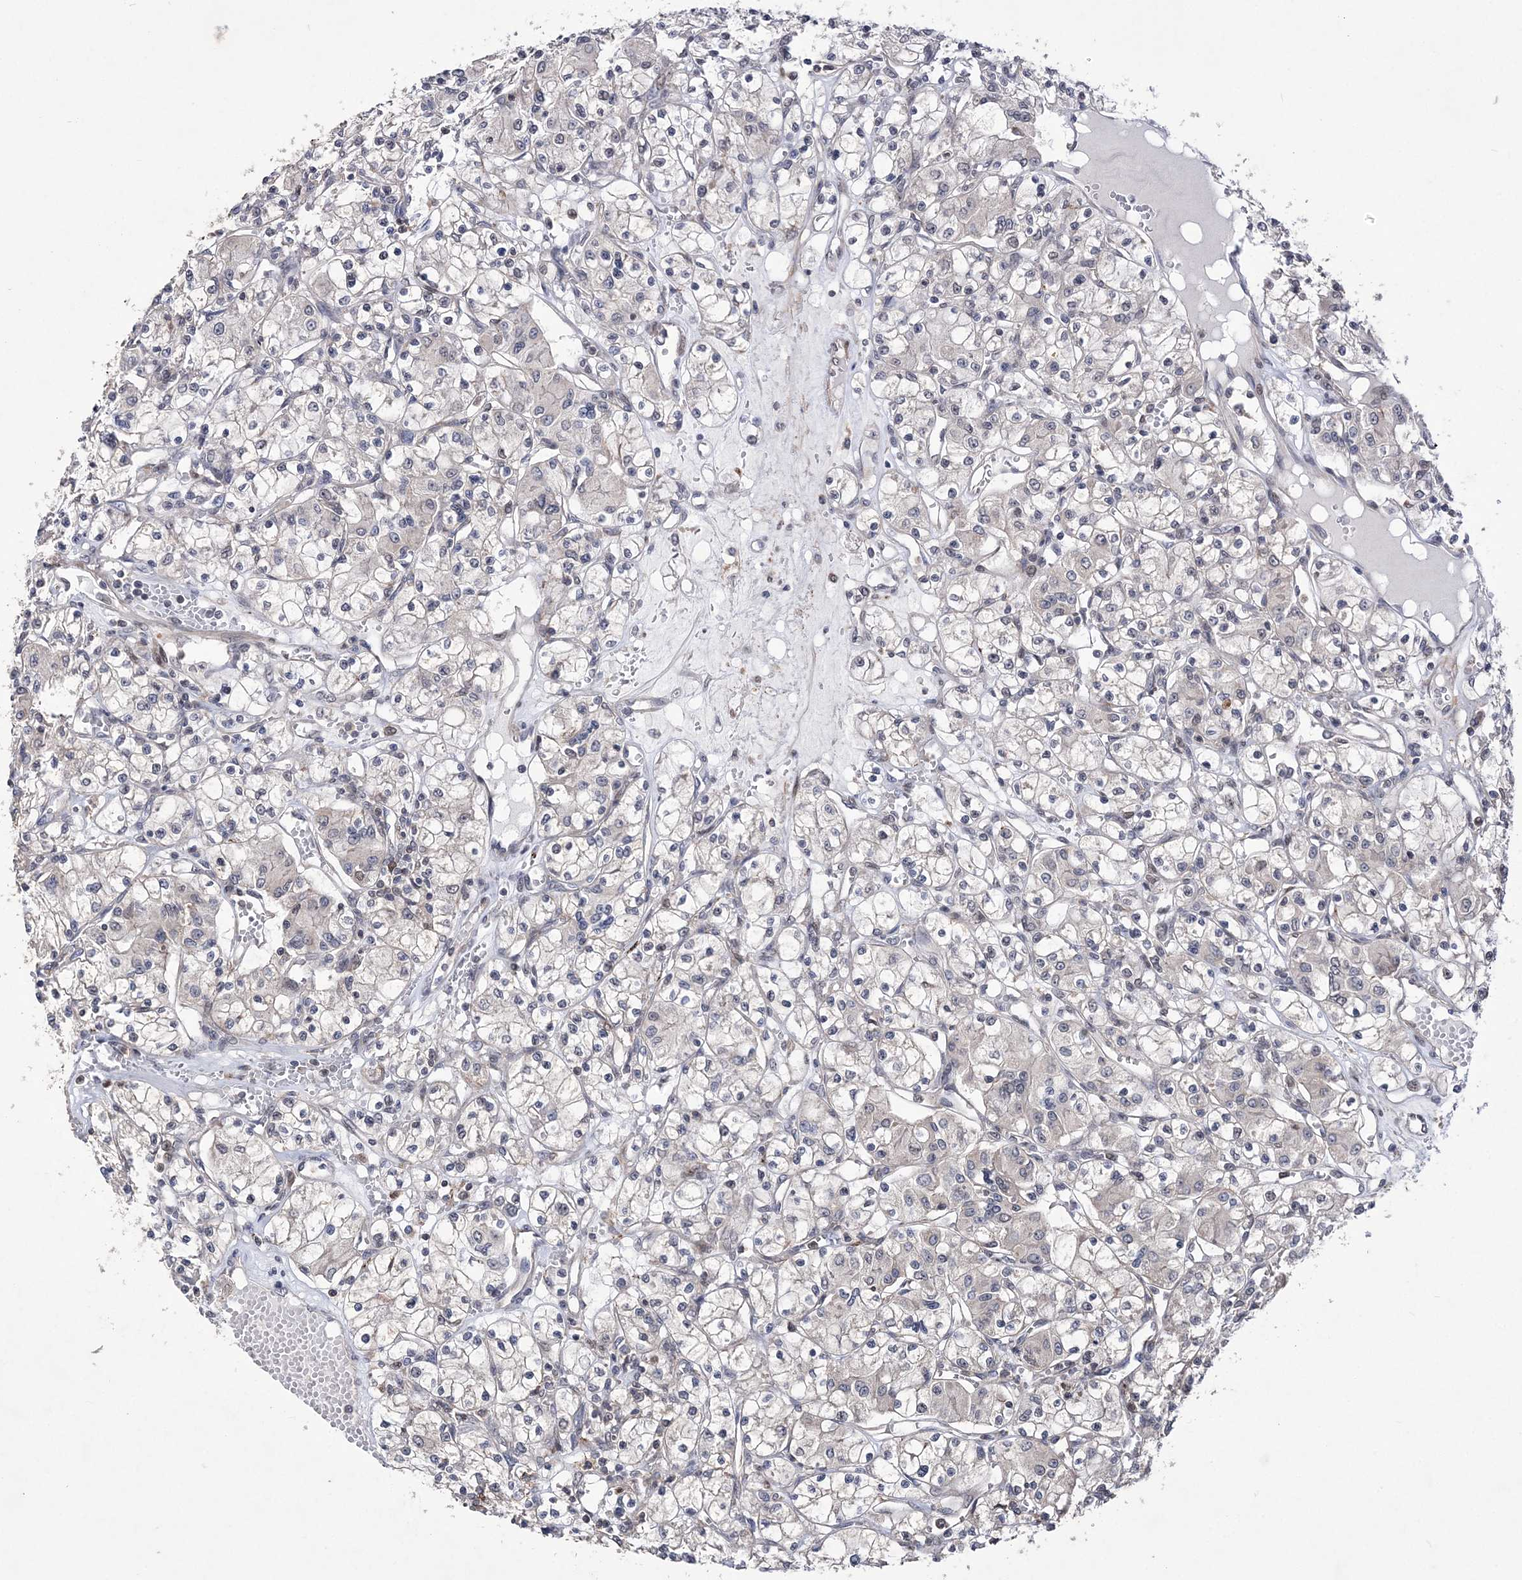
{"staining": {"intensity": "negative", "quantity": "none", "location": "none"}, "tissue": "renal cancer", "cell_type": "Tumor cells", "image_type": "cancer", "snomed": [{"axis": "morphology", "description": "Adenocarcinoma, NOS"}, {"axis": "topography", "description": "Kidney"}], "caption": "There is no significant positivity in tumor cells of renal cancer.", "gene": "BOD1L1", "patient": {"sex": "female", "age": 59}}